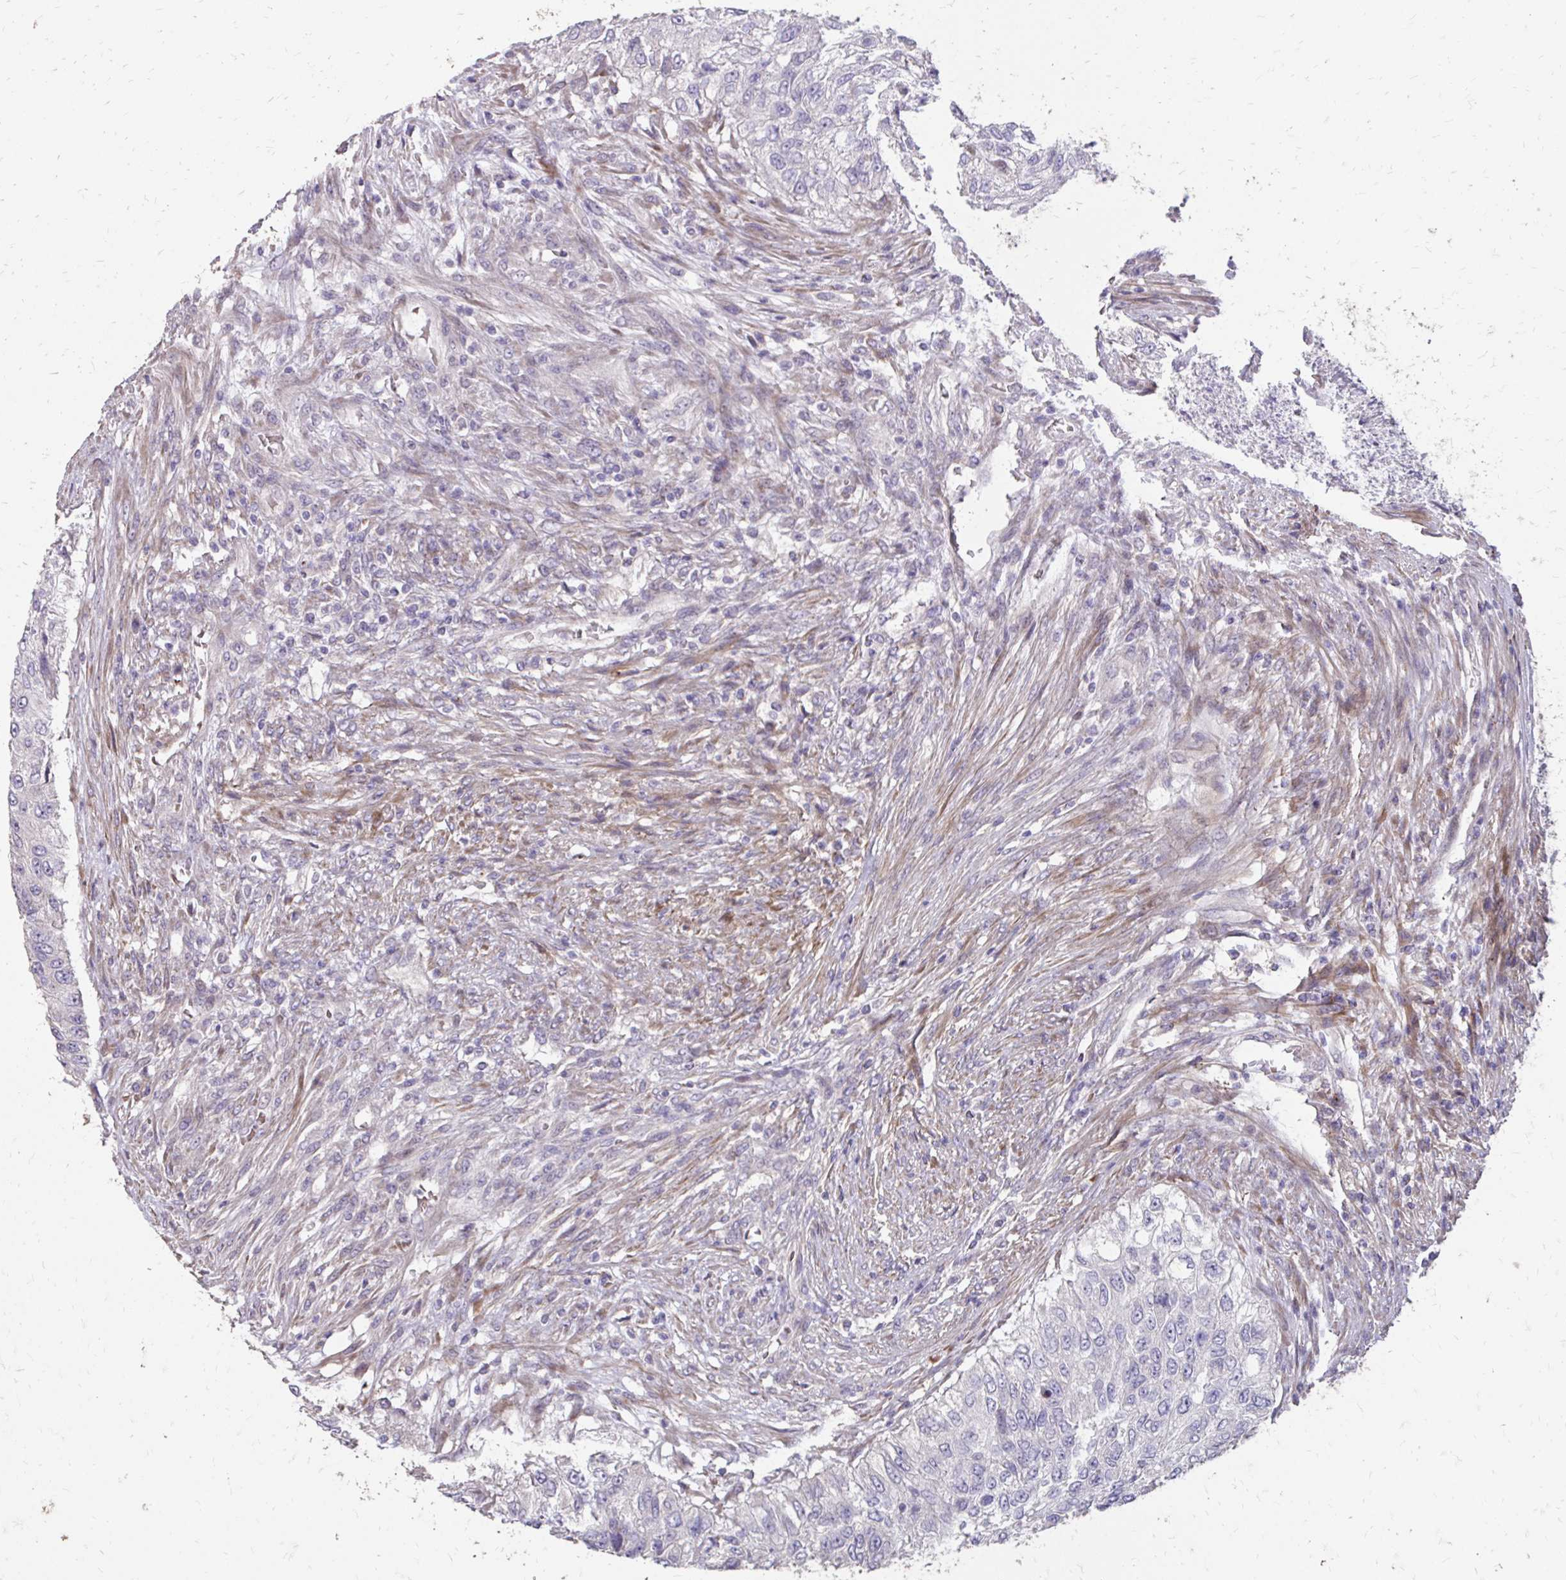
{"staining": {"intensity": "negative", "quantity": "none", "location": "none"}, "tissue": "urothelial cancer", "cell_type": "Tumor cells", "image_type": "cancer", "snomed": [{"axis": "morphology", "description": "Urothelial carcinoma, High grade"}, {"axis": "topography", "description": "Urinary bladder"}], "caption": "Immunohistochemical staining of human high-grade urothelial carcinoma exhibits no significant staining in tumor cells. (Stains: DAB immunohistochemistry with hematoxylin counter stain, Microscopy: brightfield microscopy at high magnification).", "gene": "MYORG", "patient": {"sex": "female", "age": 60}}